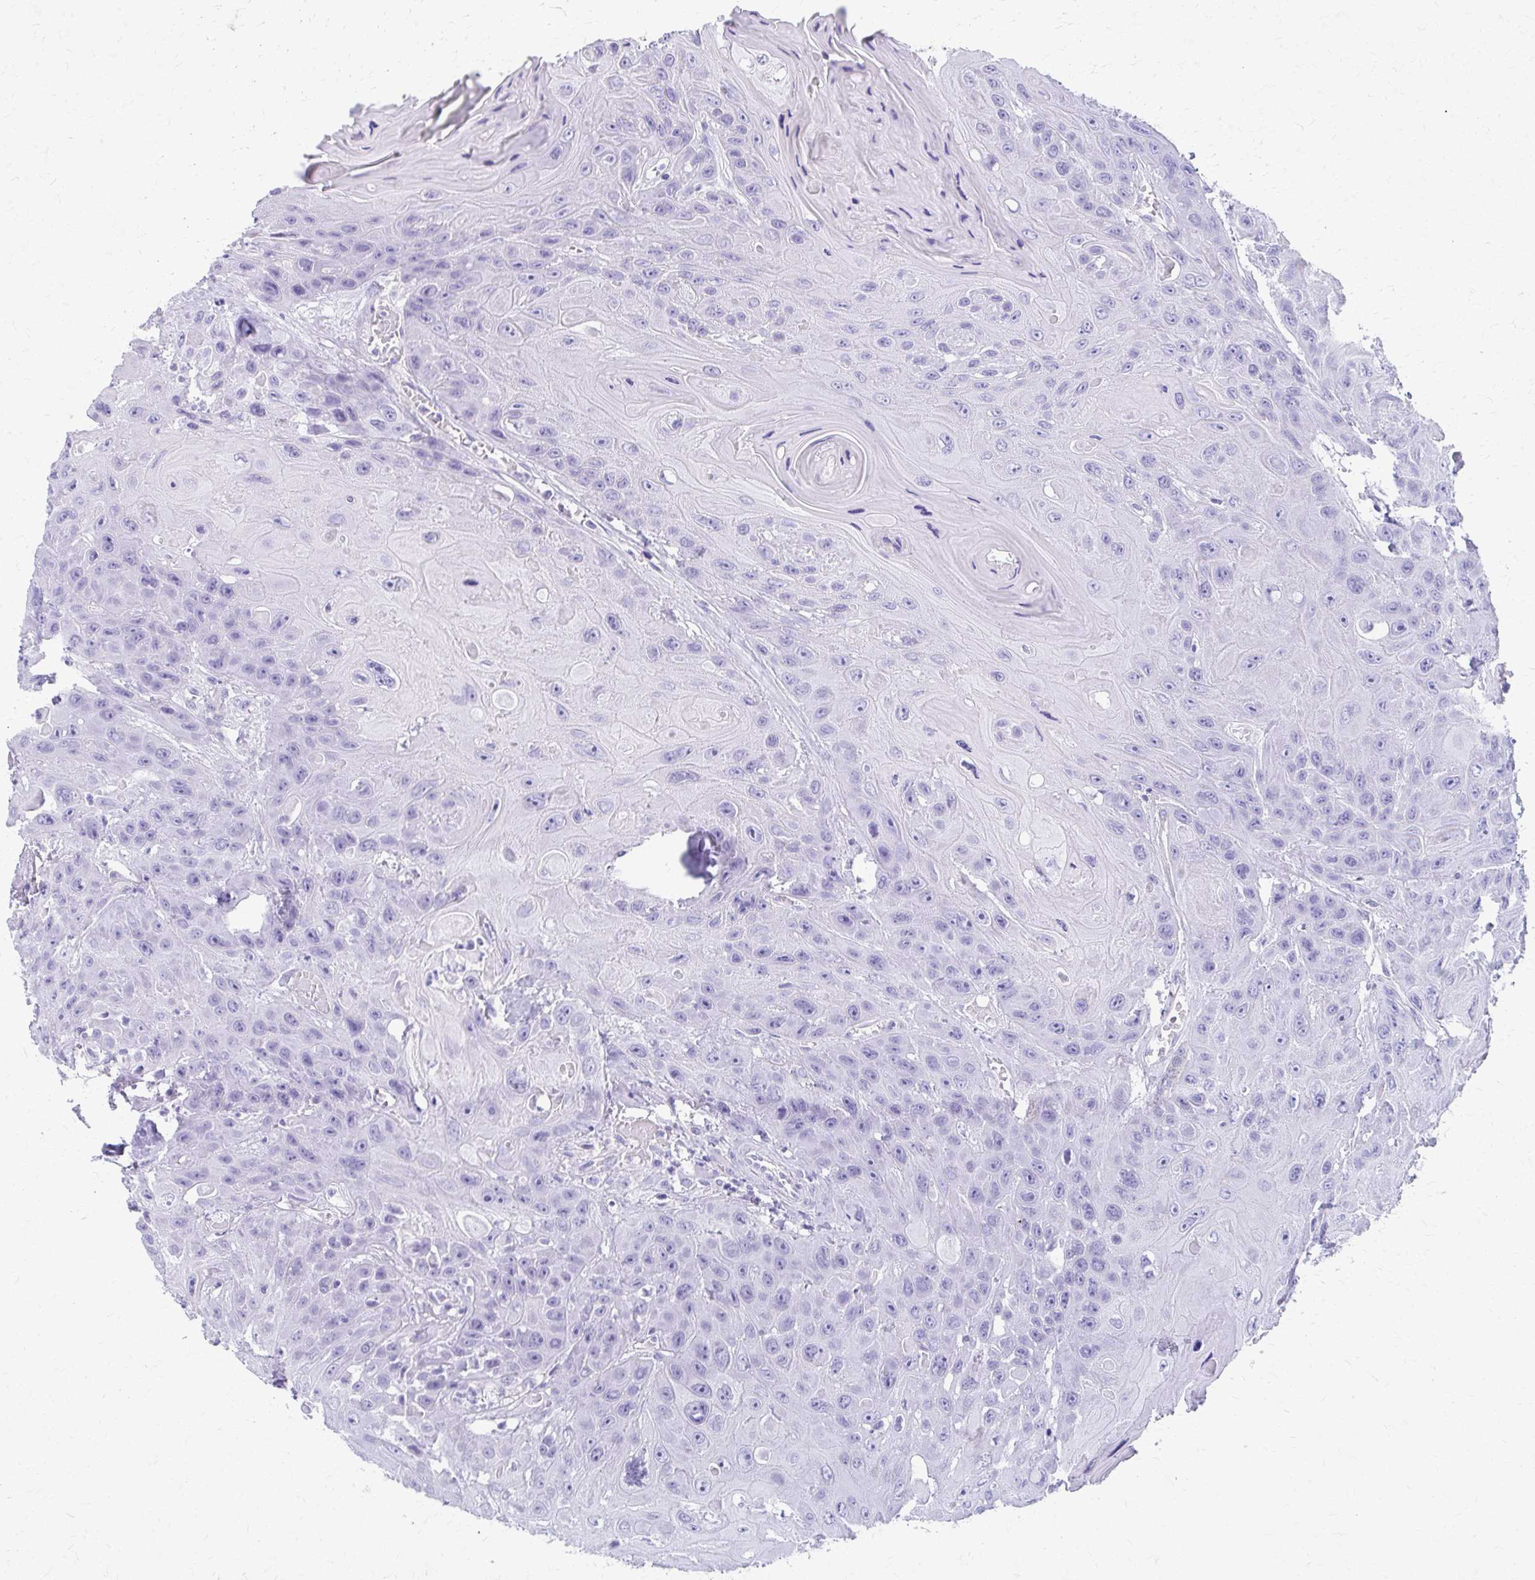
{"staining": {"intensity": "negative", "quantity": "none", "location": "none"}, "tissue": "head and neck cancer", "cell_type": "Tumor cells", "image_type": "cancer", "snomed": [{"axis": "morphology", "description": "Squamous cell carcinoma, NOS"}, {"axis": "topography", "description": "Head-Neck"}], "caption": "DAB immunohistochemical staining of squamous cell carcinoma (head and neck) displays no significant expression in tumor cells. (Stains: DAB (3,3'-diaminobenzidine) immunohistochemistry with hematoxylin counter stain, Microscopy: brightfield microscopy at high magnification).", "gene": "CELF5", "patient": {"sex": "female", "age": 59}}